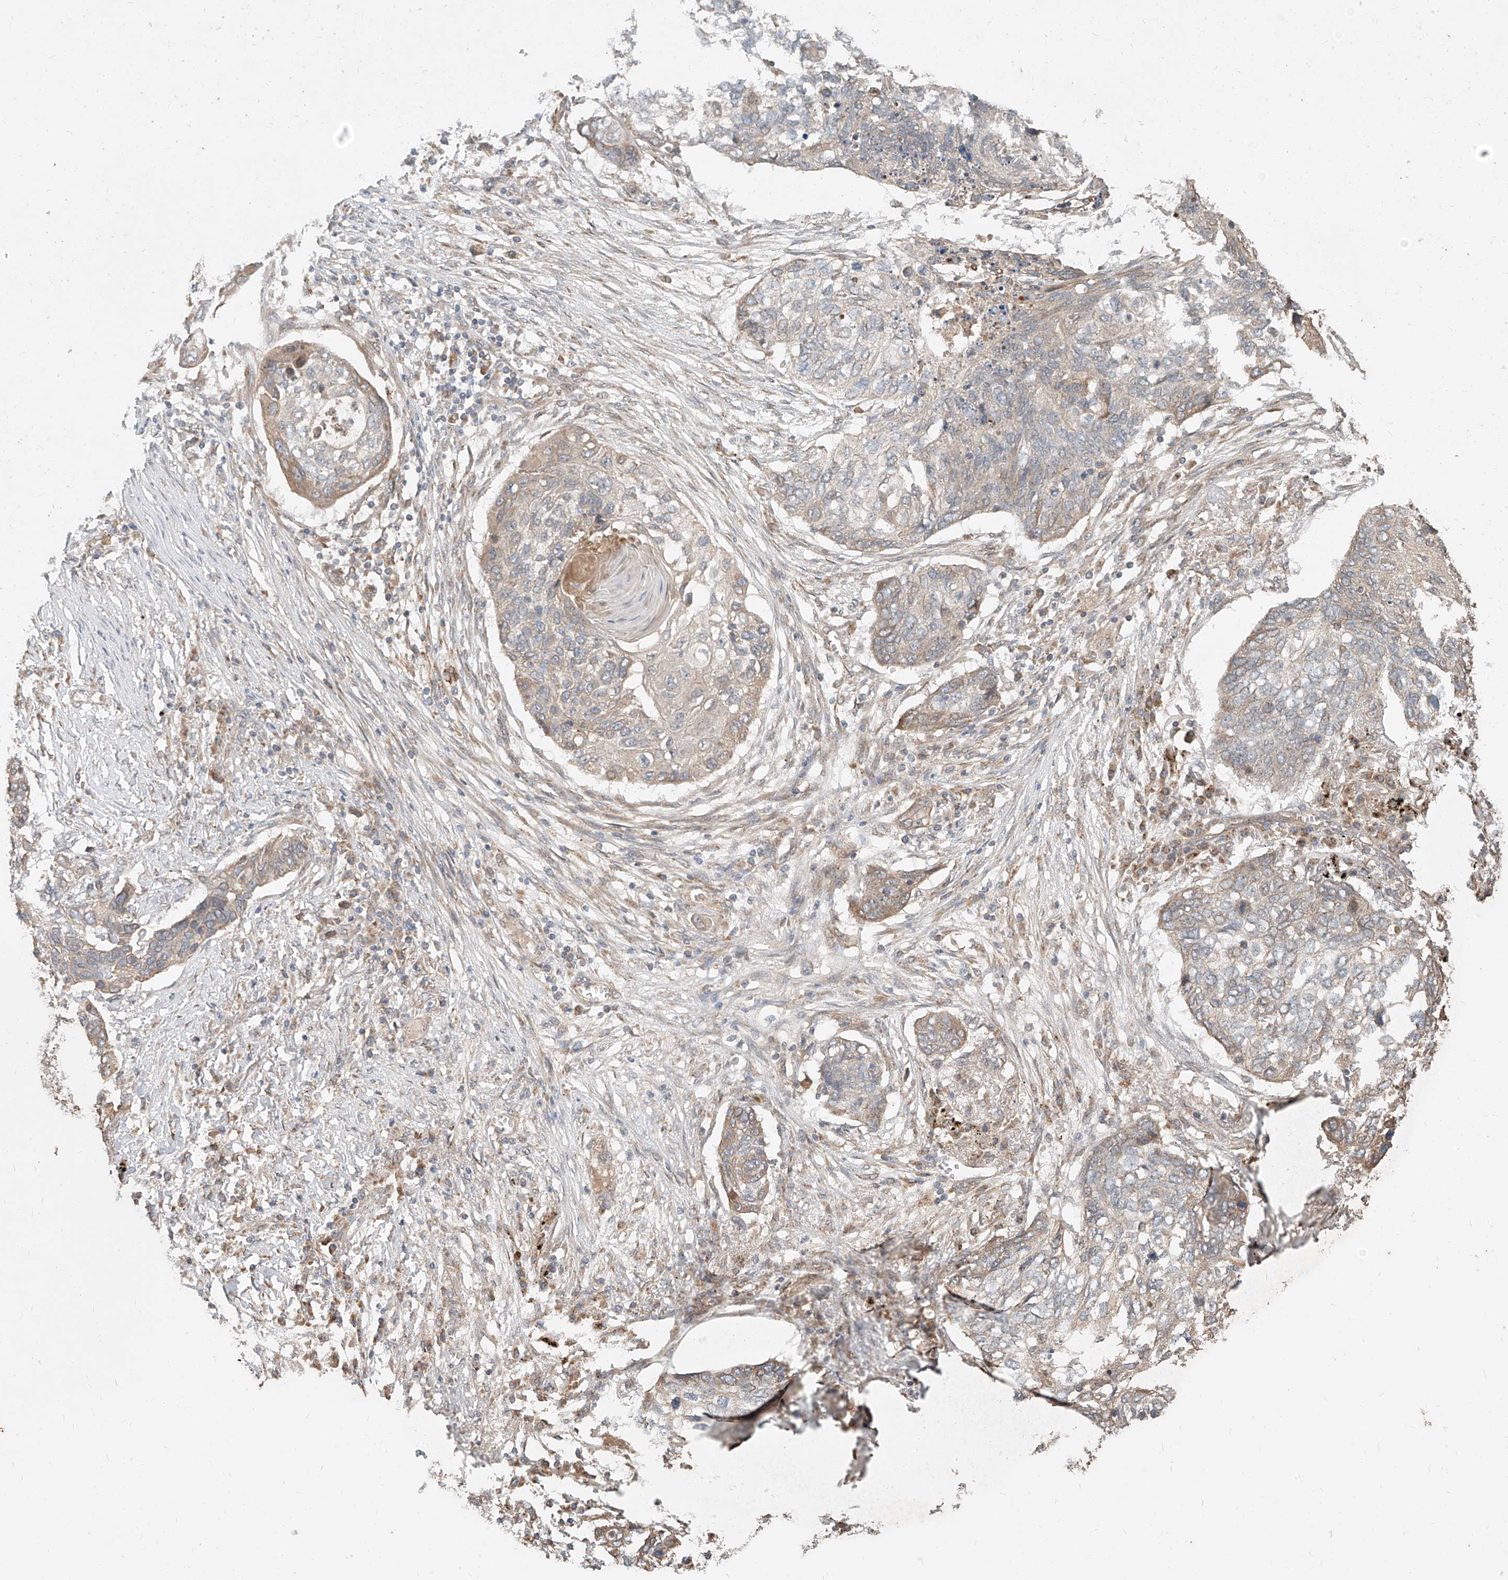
{"staining": {"intensity": "weak", "quantity": "<25%", "location": "cytoplasmic/membranous"}, "tissue": "lung cancer", "cell_type": "Tumor cells", "image_type": "cancer", "snomed": [{"axis": "morphology", "description": "Squamous cell carcinoma, NOS"}, {"axis": "topography", "description": "Lung"}], "caption": "High magnification brightfield microscopy of lung cancer (squamous cell carcinoma) stained with DAB (3,3'-diaminobenzidine) (brown) and counterstained with hematoxylin (blue): tumor cells show no significant staining.", "gene": "STX19", "patient": {"sex": "female", "age": 63}}